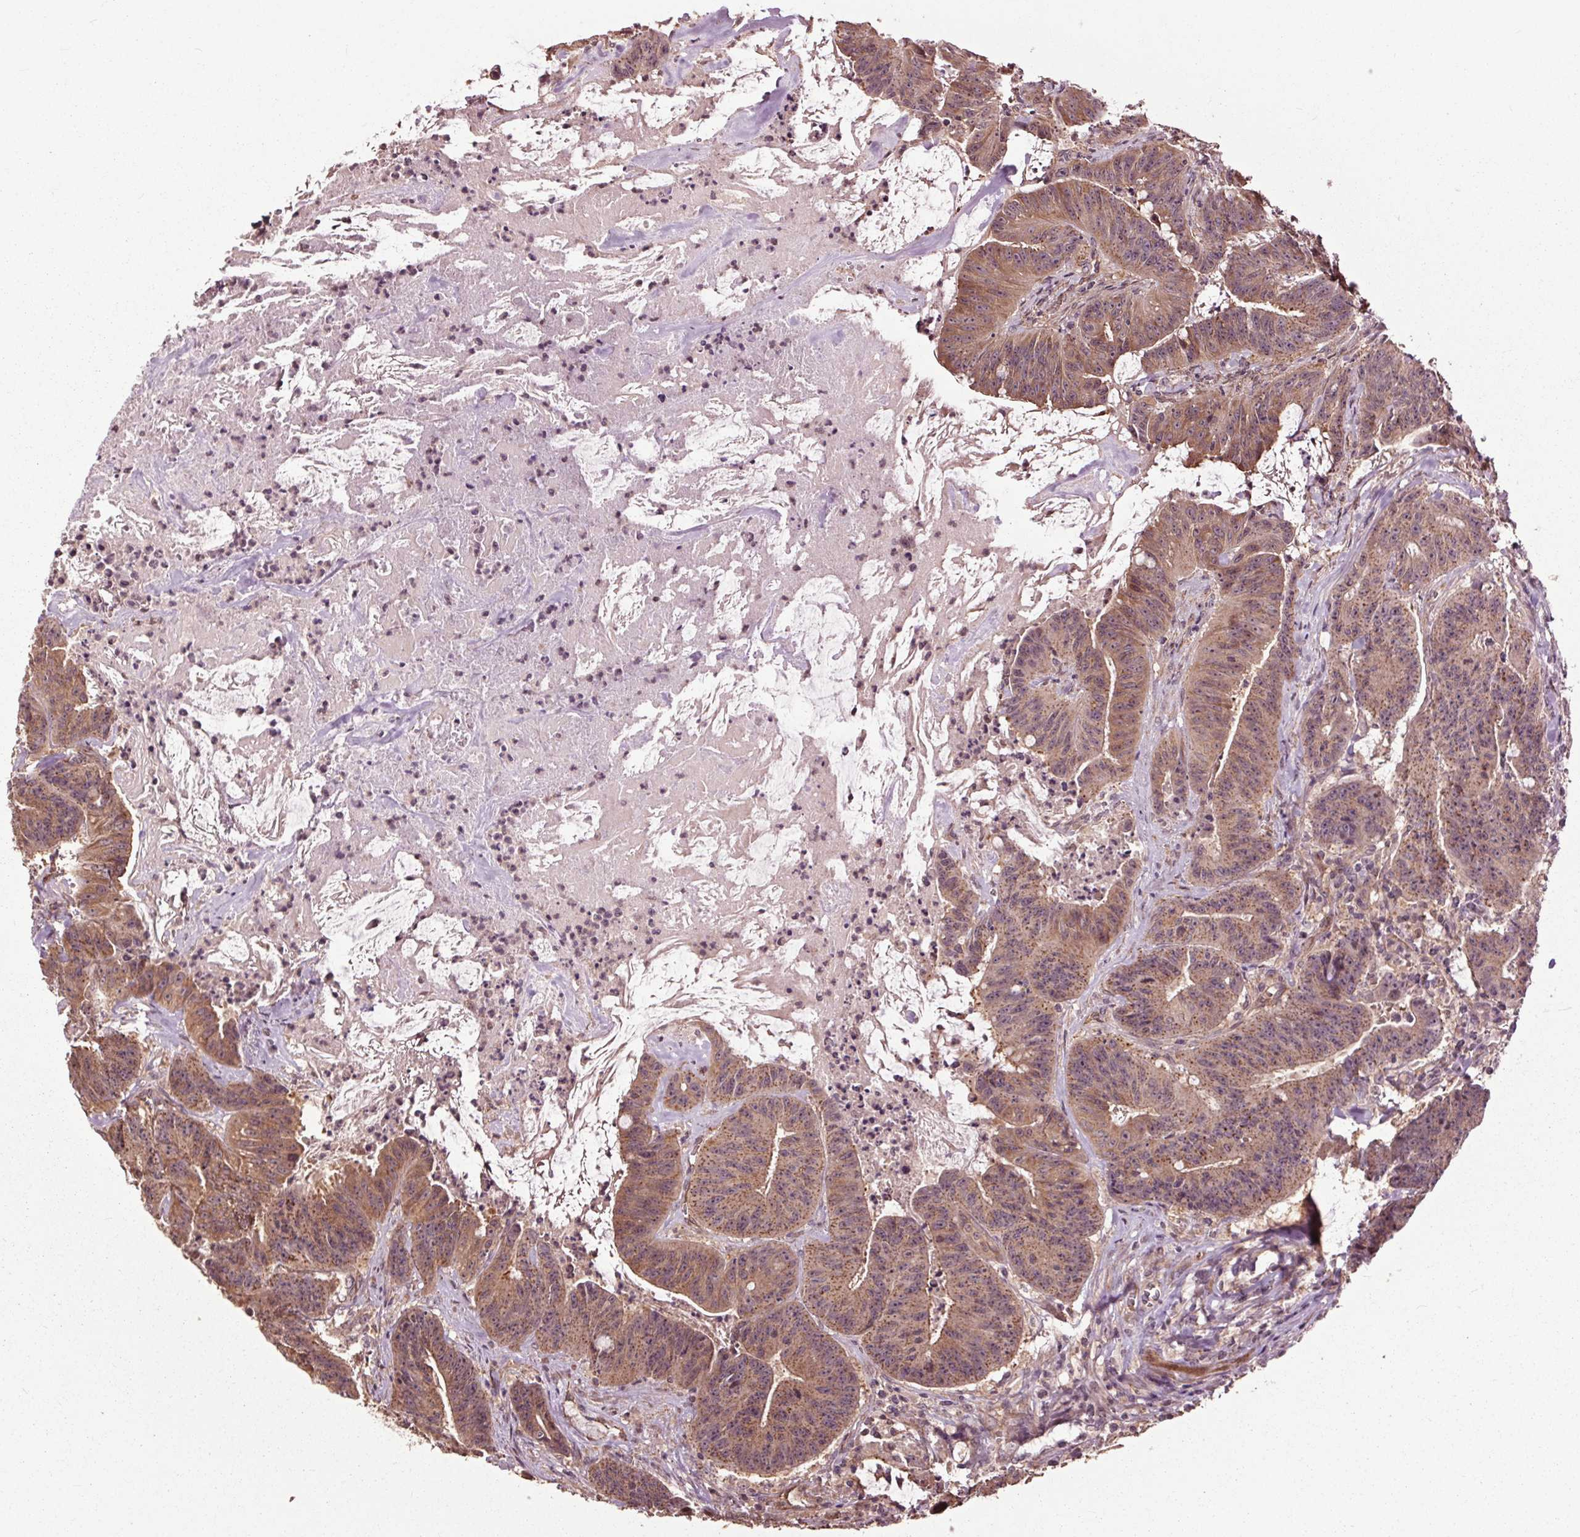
{"staining": {"intensity": "moderate", "quantity": ">75%", "location": "cytoplasmic/membranous"}, "tissue": "colorectal cancer", "cell_type": "Tumor cells", "image_type": "cancer", "snomed": [{"axis": "morphology", "description": "Adenocarcinoma, NOS"}, {"axis": "topography", "description": "Colon"}], "caption": "Tumor cells reveal moderate cytoplasmic/membranous positivity in approximately >75% of cells in colorectal cancer.", "gene": "CEP95", "patient": {"sex": "male", "age": 33}}